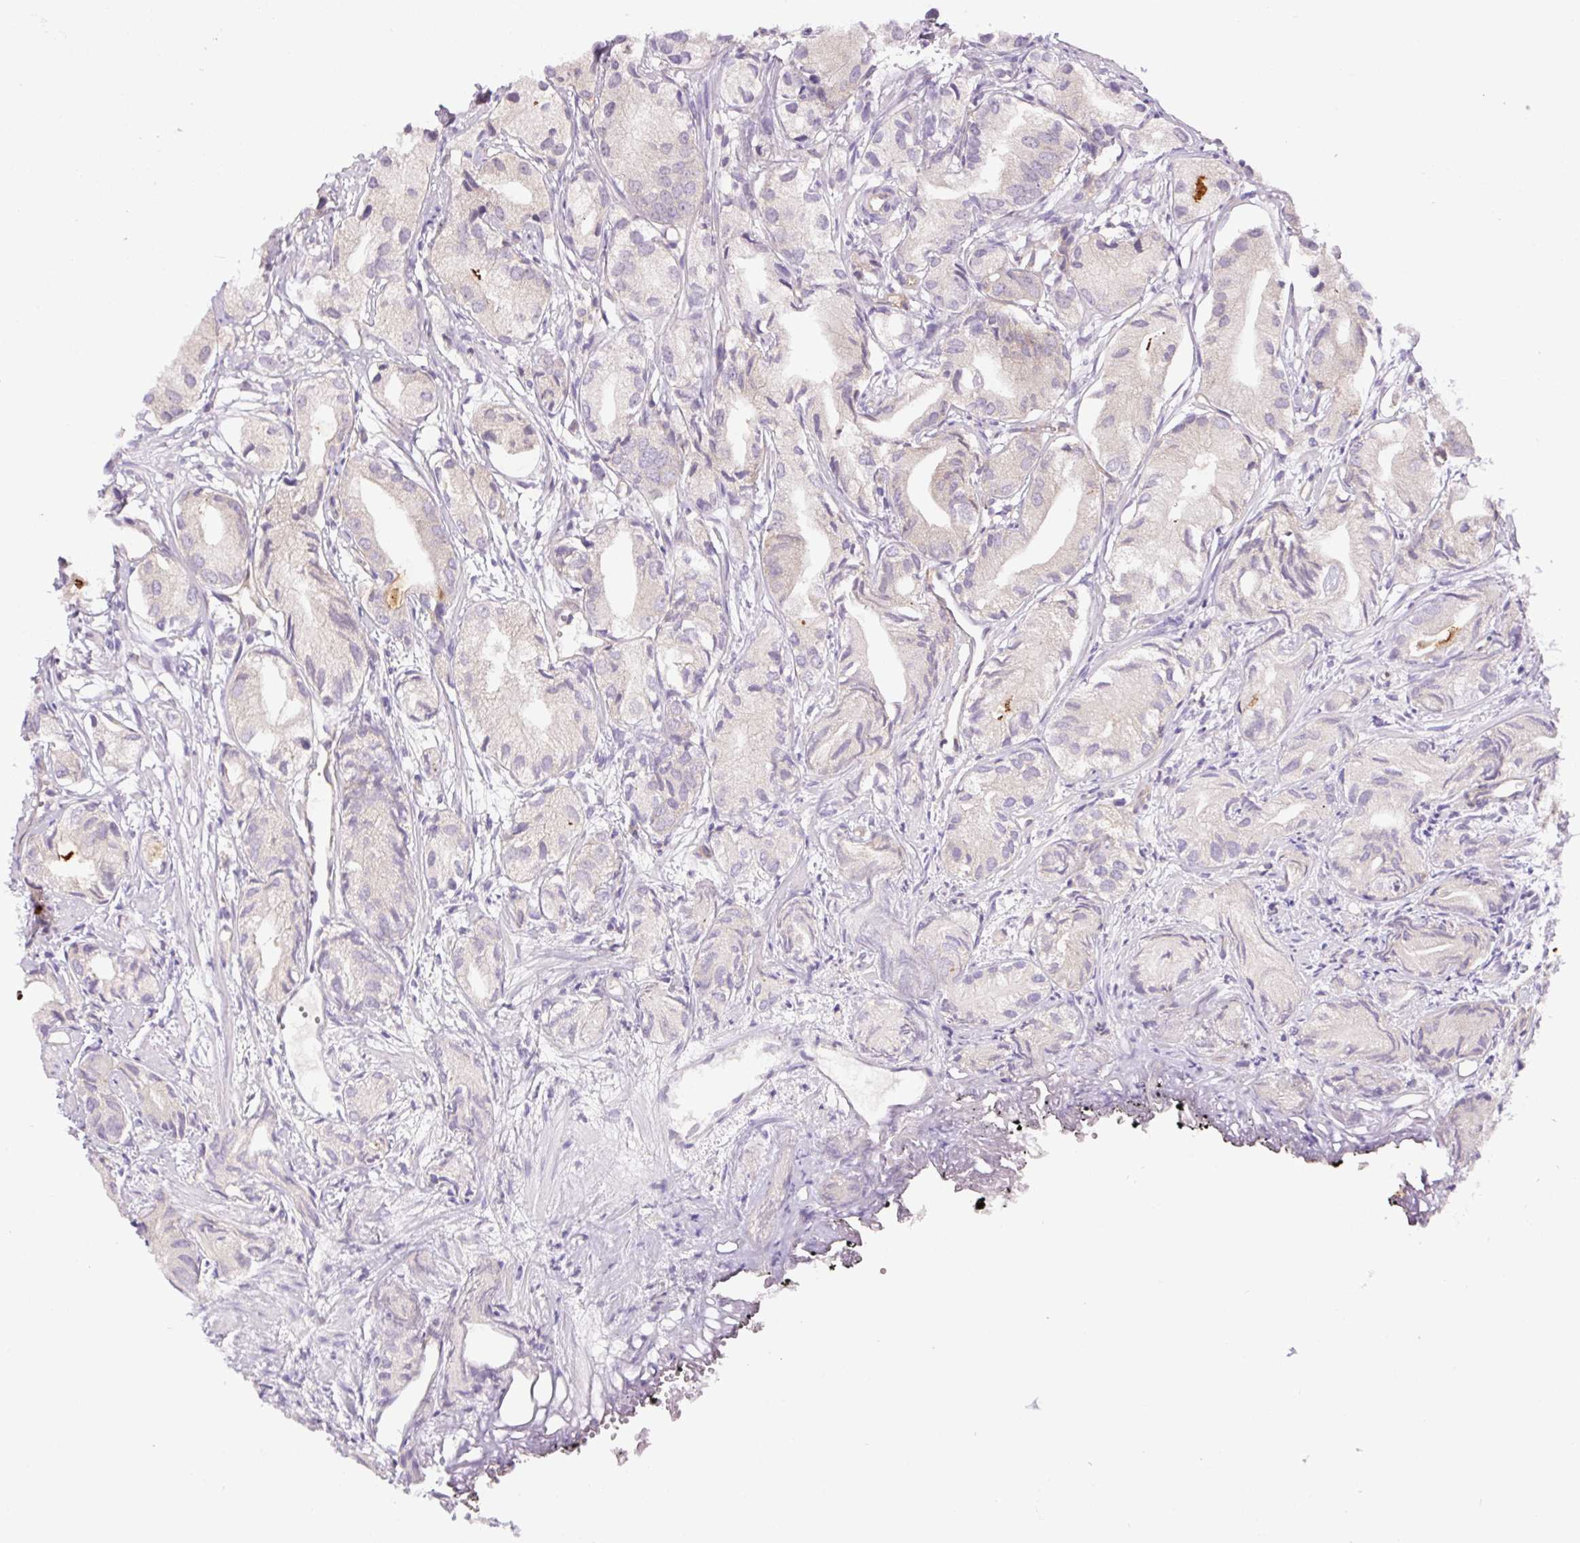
{"staining": {"intensity": "negative", "quantity": "none", "location": "none"}, "tissue": "prostate cancer", "cell_type": "Tumor cells", "image_type": "cancer", "snomed": [{"axis": "morphology", "description": "Adenocarcinoma, High grade"}, {"axis": "topography", "description": "Prostate"}], "caption": "Tumor cells show no significant protein staining in prostate cancer (adenocarcinoma (high-grade)).", "gene": "MINK1", "patient": {"sex": "male", "age": 82}}